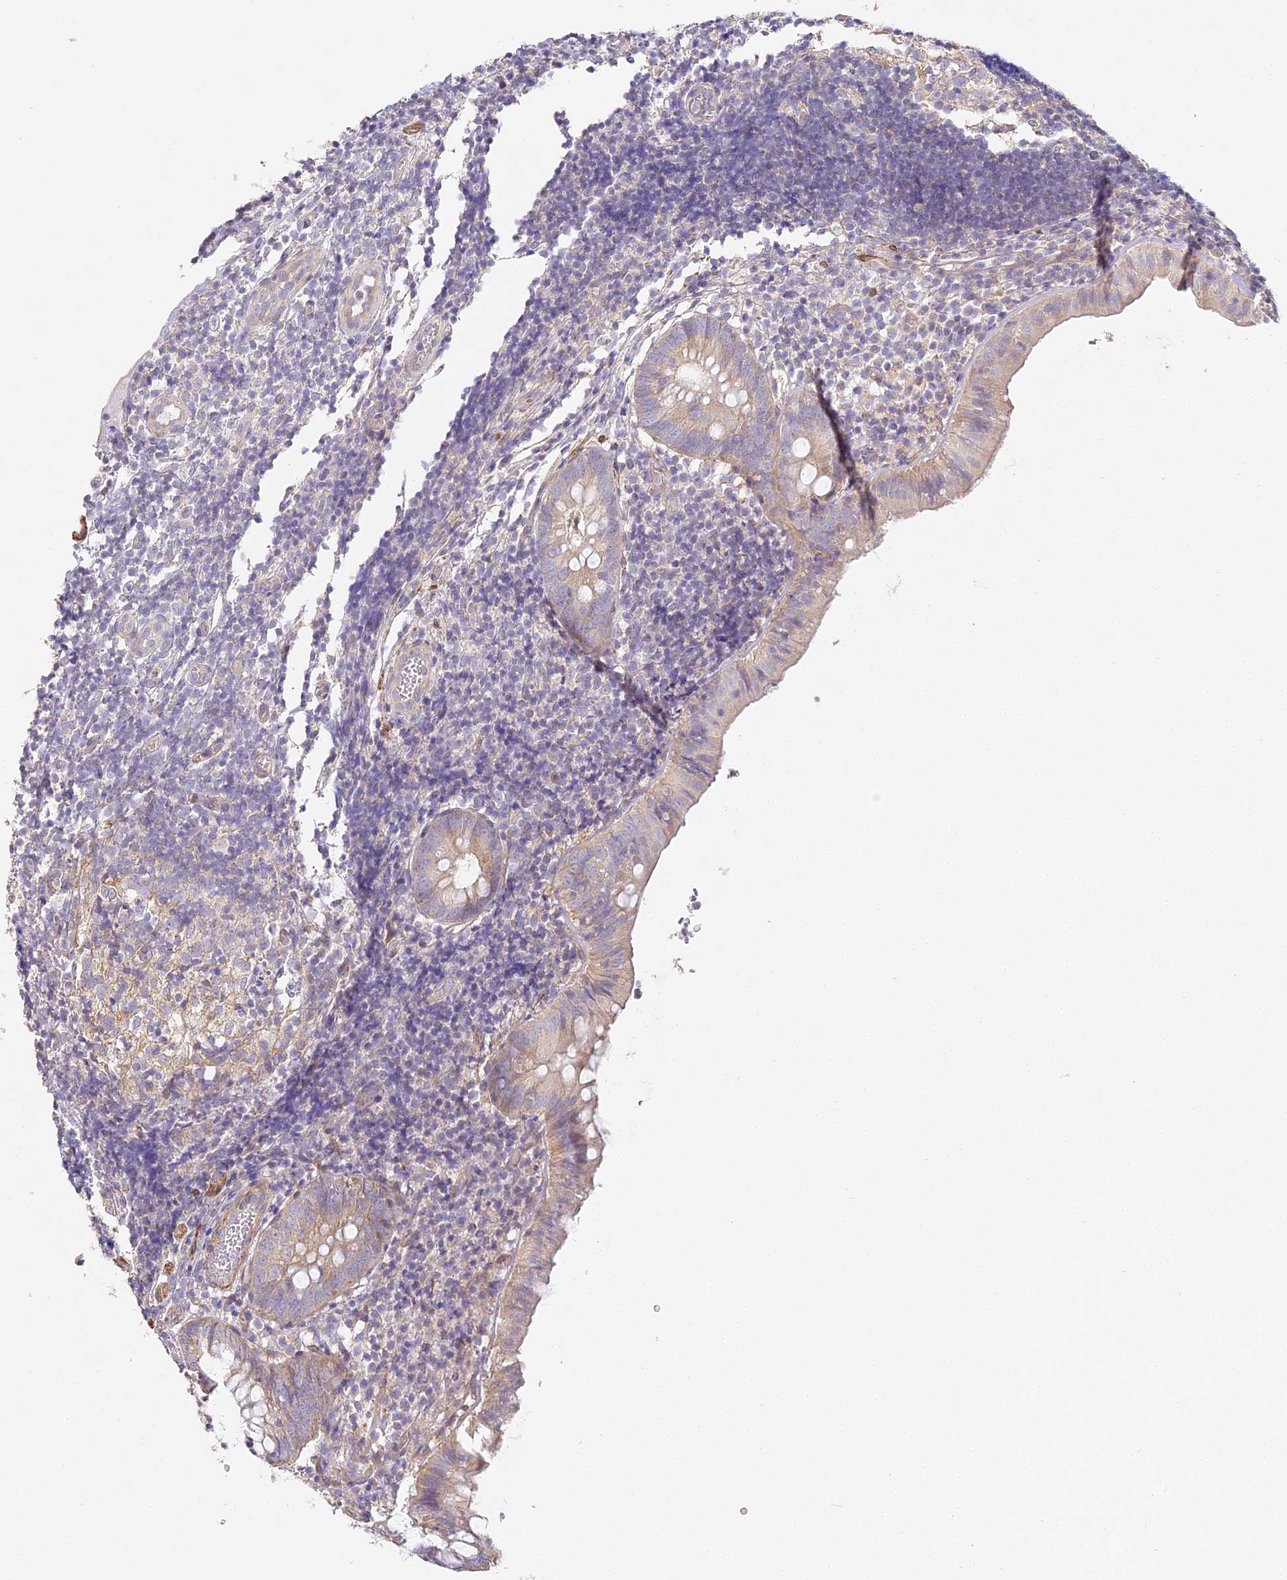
{"staining": {"intensity": "weak", "quantity": "25%-75%", "location": "cytoplasmic/membranous"}, "tissue": "appendix", "cell_type": "Glandular cells", "image_type": "normal", "snomed": [{"axis": "morphology", "description": "Normal tissue, NOS"}, {"axis": "topography", "description": "Appendix"}], "caption": "The histopathology image exhibits a brown stain indicating the presence of a protein in the cytoplasmic/membranous of glandular cells in appendix. (DAB = brown stain, brightfield microscopy at high magnification).", "gene": "MED28", "patient": {"sex": "male", "age": 8}}